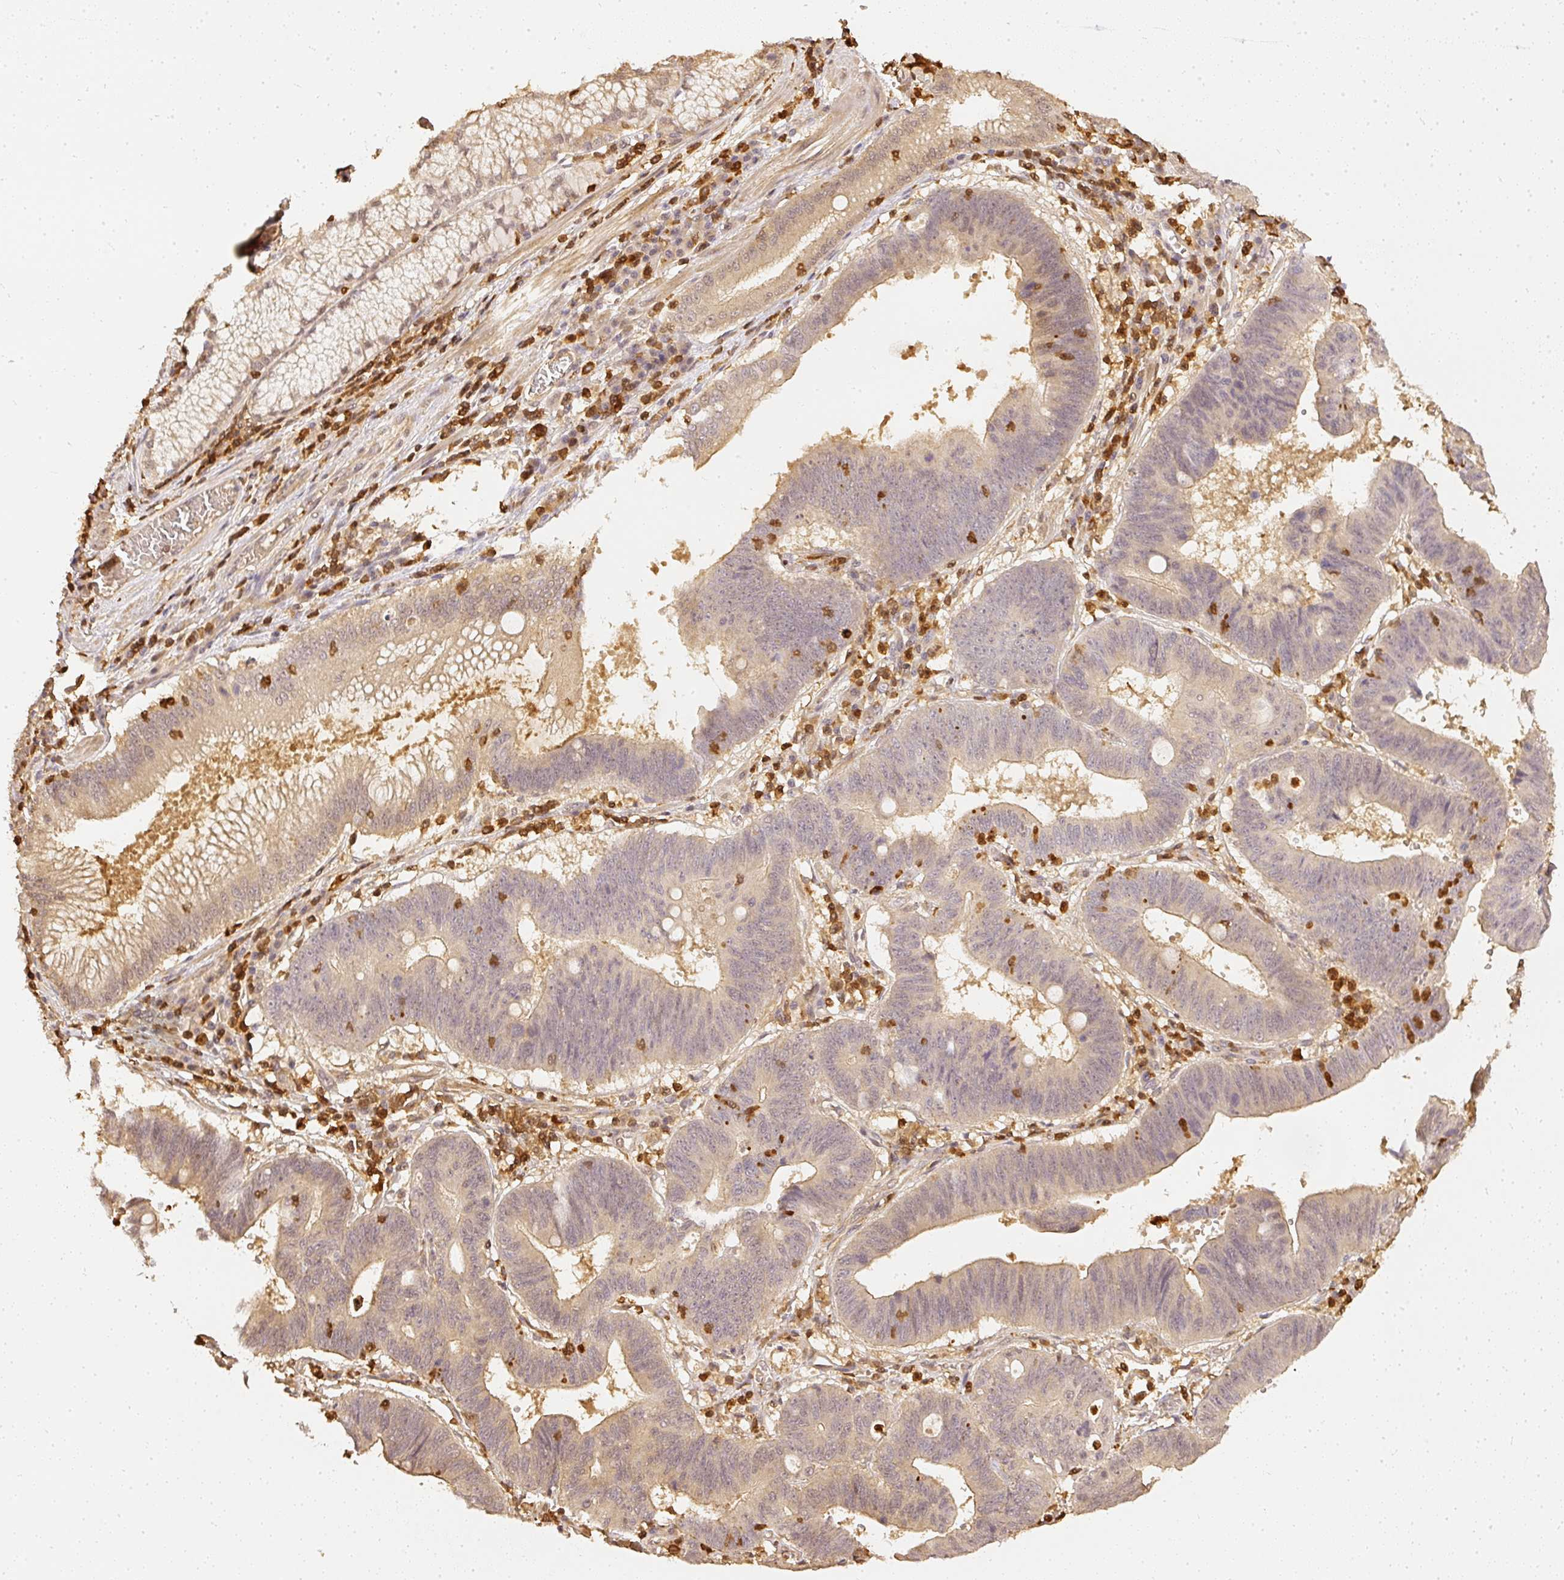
{"staining": {"intensity": "weak", "quantity": "<25%", "location": "cytoplasmic/membranous"}, "tissue": "stomach cancer", "cell_type": "Tumor cells", "image_type": "cancer", "snomed": [{"axis": "morphology", "description": "Adenocarcinoma, NOS"}, {"axis": "topography", "description": "Stomach"}], "caption": "IHC micrograph of neoplastic tissue: stomach cancer stained with DAB (3,3'-diaminobenzidine) shows no significant protein positivity in tumor cells. Nuclei are stained in blue.", "gene": "PFN1", "patient": {"sex": "male", "age": 59}}